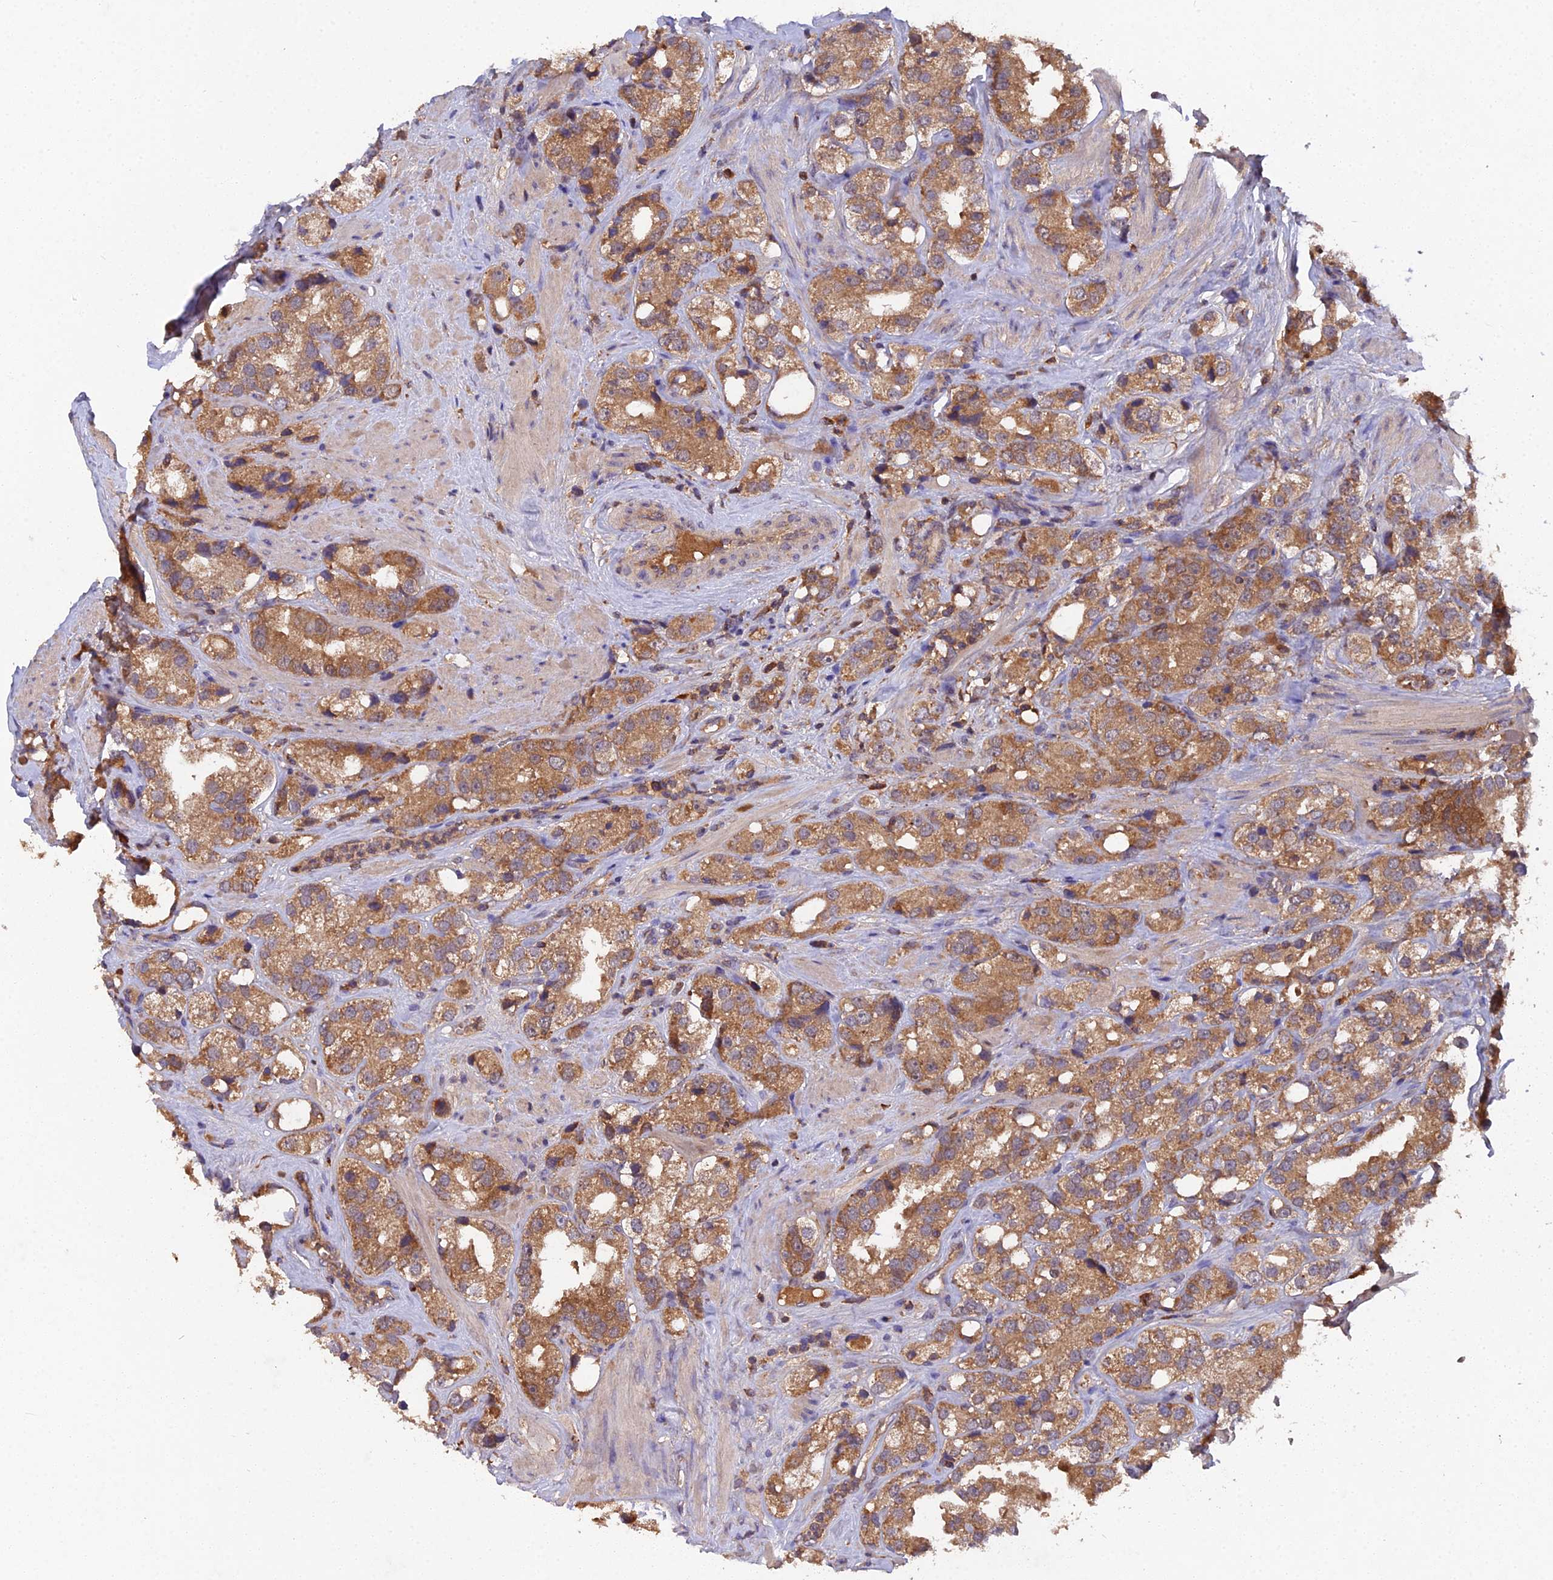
{"staining": {"intensity": "moderate", "quantity": ">75%", "location": "cytoplasmic/membranous"}, "tissue": "prostate cancer", "cell_type": "Tumor cells", "image_type": "cancer", "snomed": [{"axis": "morphology", "description": "Adenocarcinoma, NOS"}, {"axis": "topography", "description": "Prostate"}], "caption": "Protein expression analysis of human prostate cancer reveals moderate cytoplasmic/membranous staining in approximately >75% of tumor cells.", "gene": "TMEM258", "patient": {"sex": "male", "age": 79}}